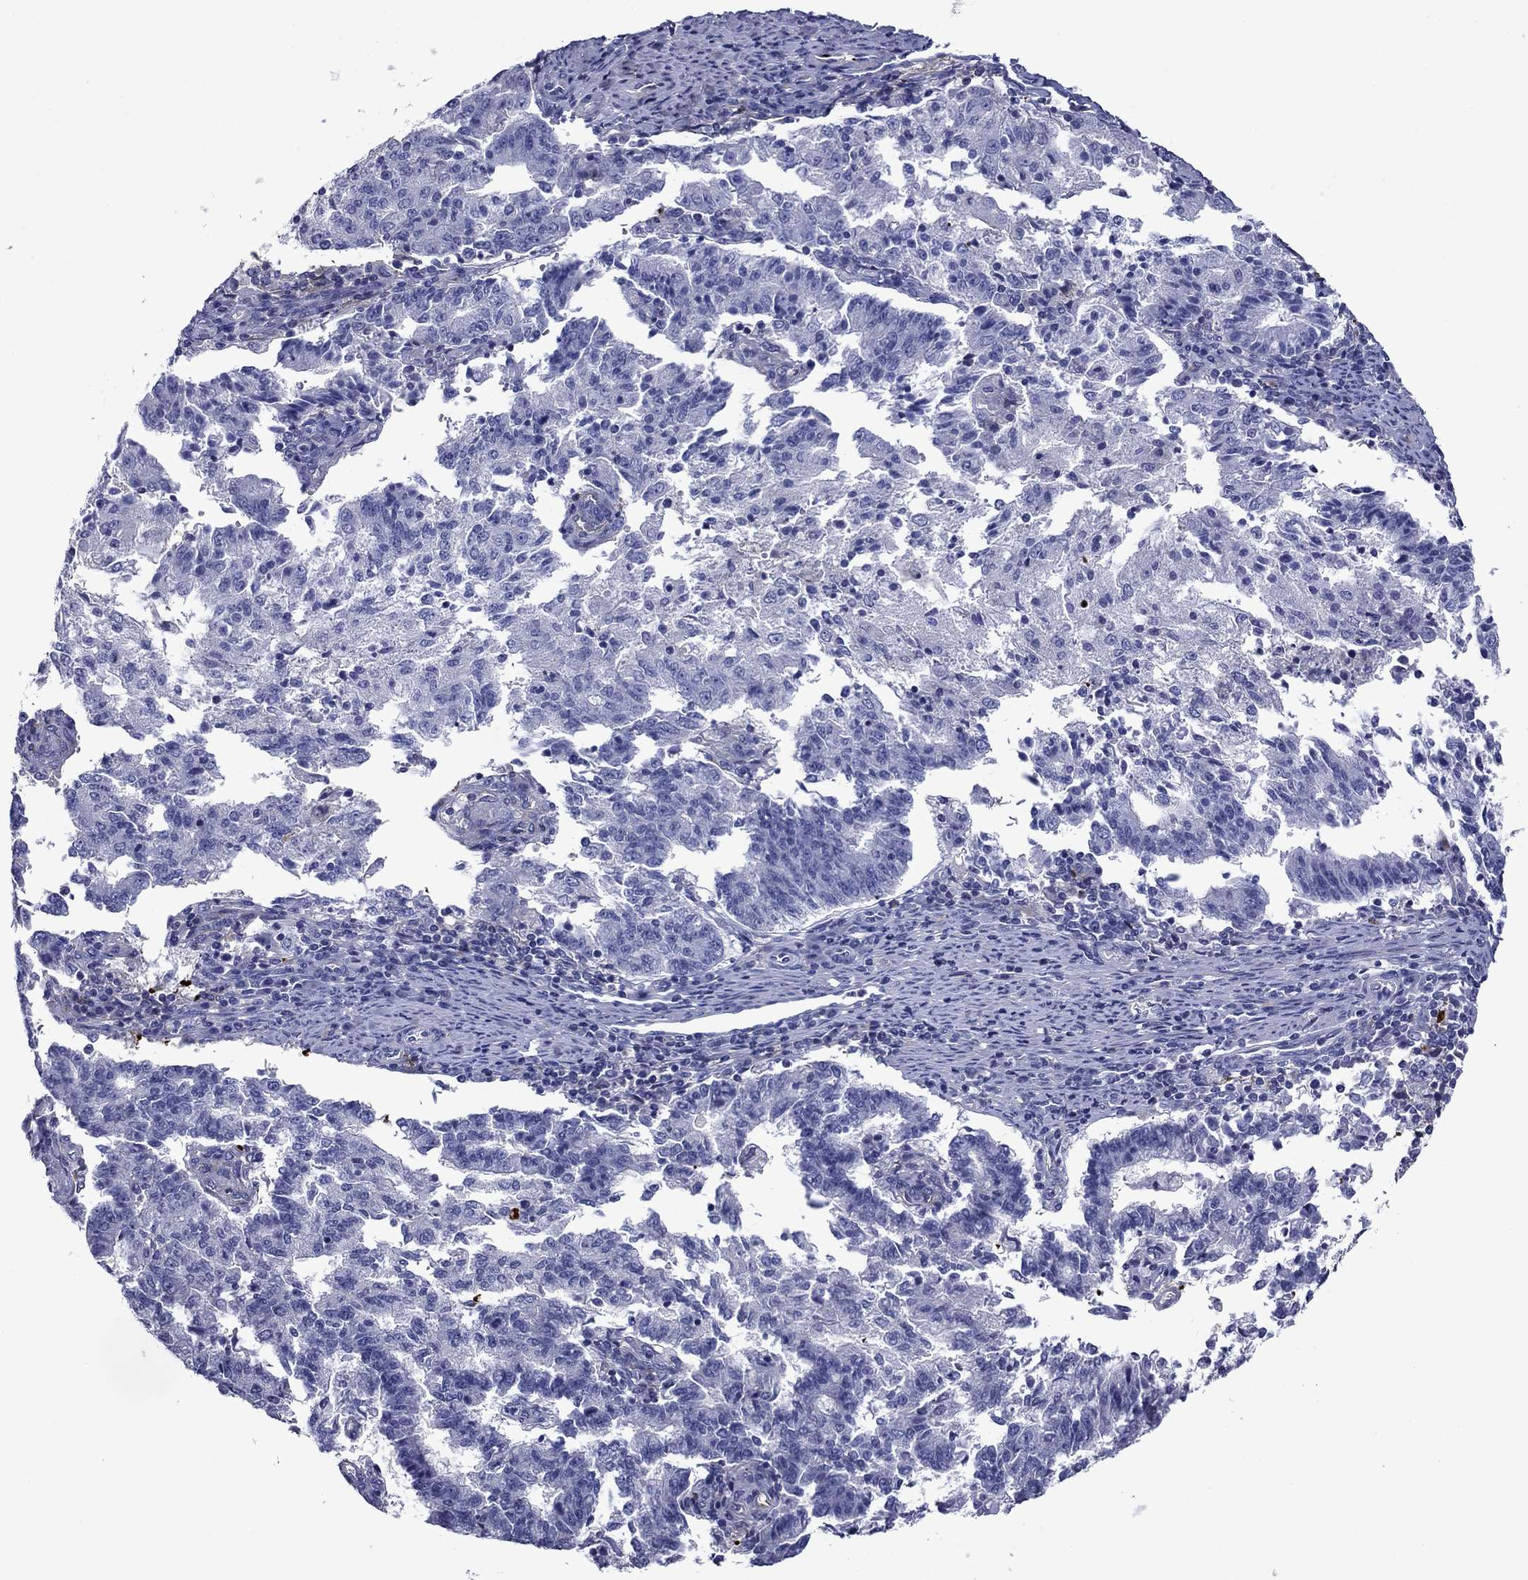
{"staining": {"intensity": "negative", "quantity": "none", "location": "none"}, "tissue": "endometrial cancer", "cell_type": "Tumor cells", "image_type": "cancer", "snomed": [{"axis": "morphology", "description": "Adenocarcinoma, NOS"}, {"axis": "topography", "description": "Endometrium"}], "caption": "Tumor cells are negative for brown protein staining in endometrial adenocarcinoma.", "gene": "CNDP1", "patient": {"sex": "female", "age": 82}}